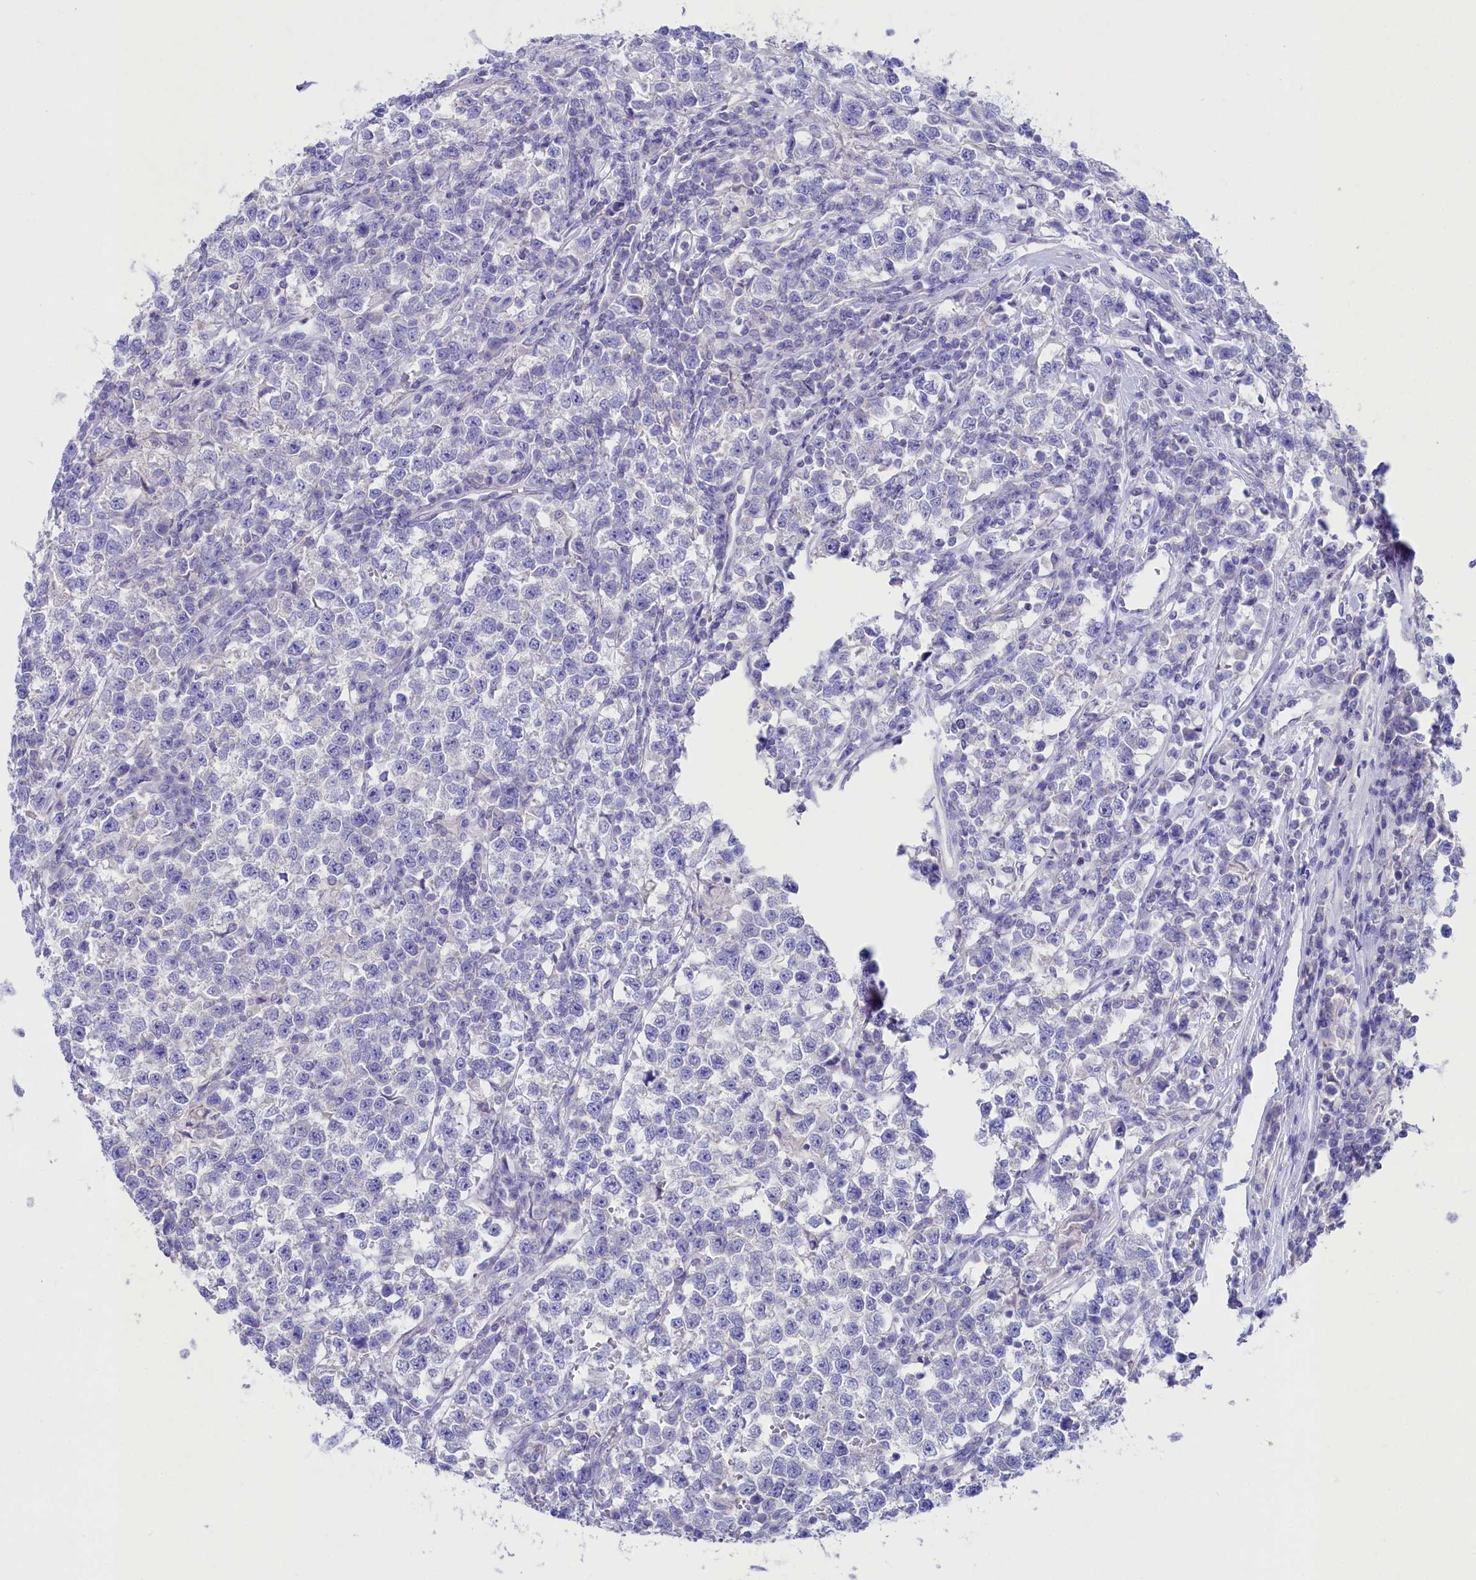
{"staining": {"intensity": "negative", "quantity": "none", "location": "none"}, "tissue": "testis cancer", "cell_type": "Tumor cells", "image_type": "cancer", "snomed": [{"axis": "morphology", "description": "Normal tissue, NOS"}, {"axis": "morphology", "description": "Seminoma, NOS"}, {"axis": "topography", "description": "Testis"}], "caption": "Tumor cells are negative for protein expression in human testis cancer. Brightfield microscopy of IHC stained with DAB (3,3'-diaminobenzidine) (brown) and hematoxylin (blue), captured at high magnification.", "gene": "VPS26B", "patient": {"sex": "male", "age": 43}}